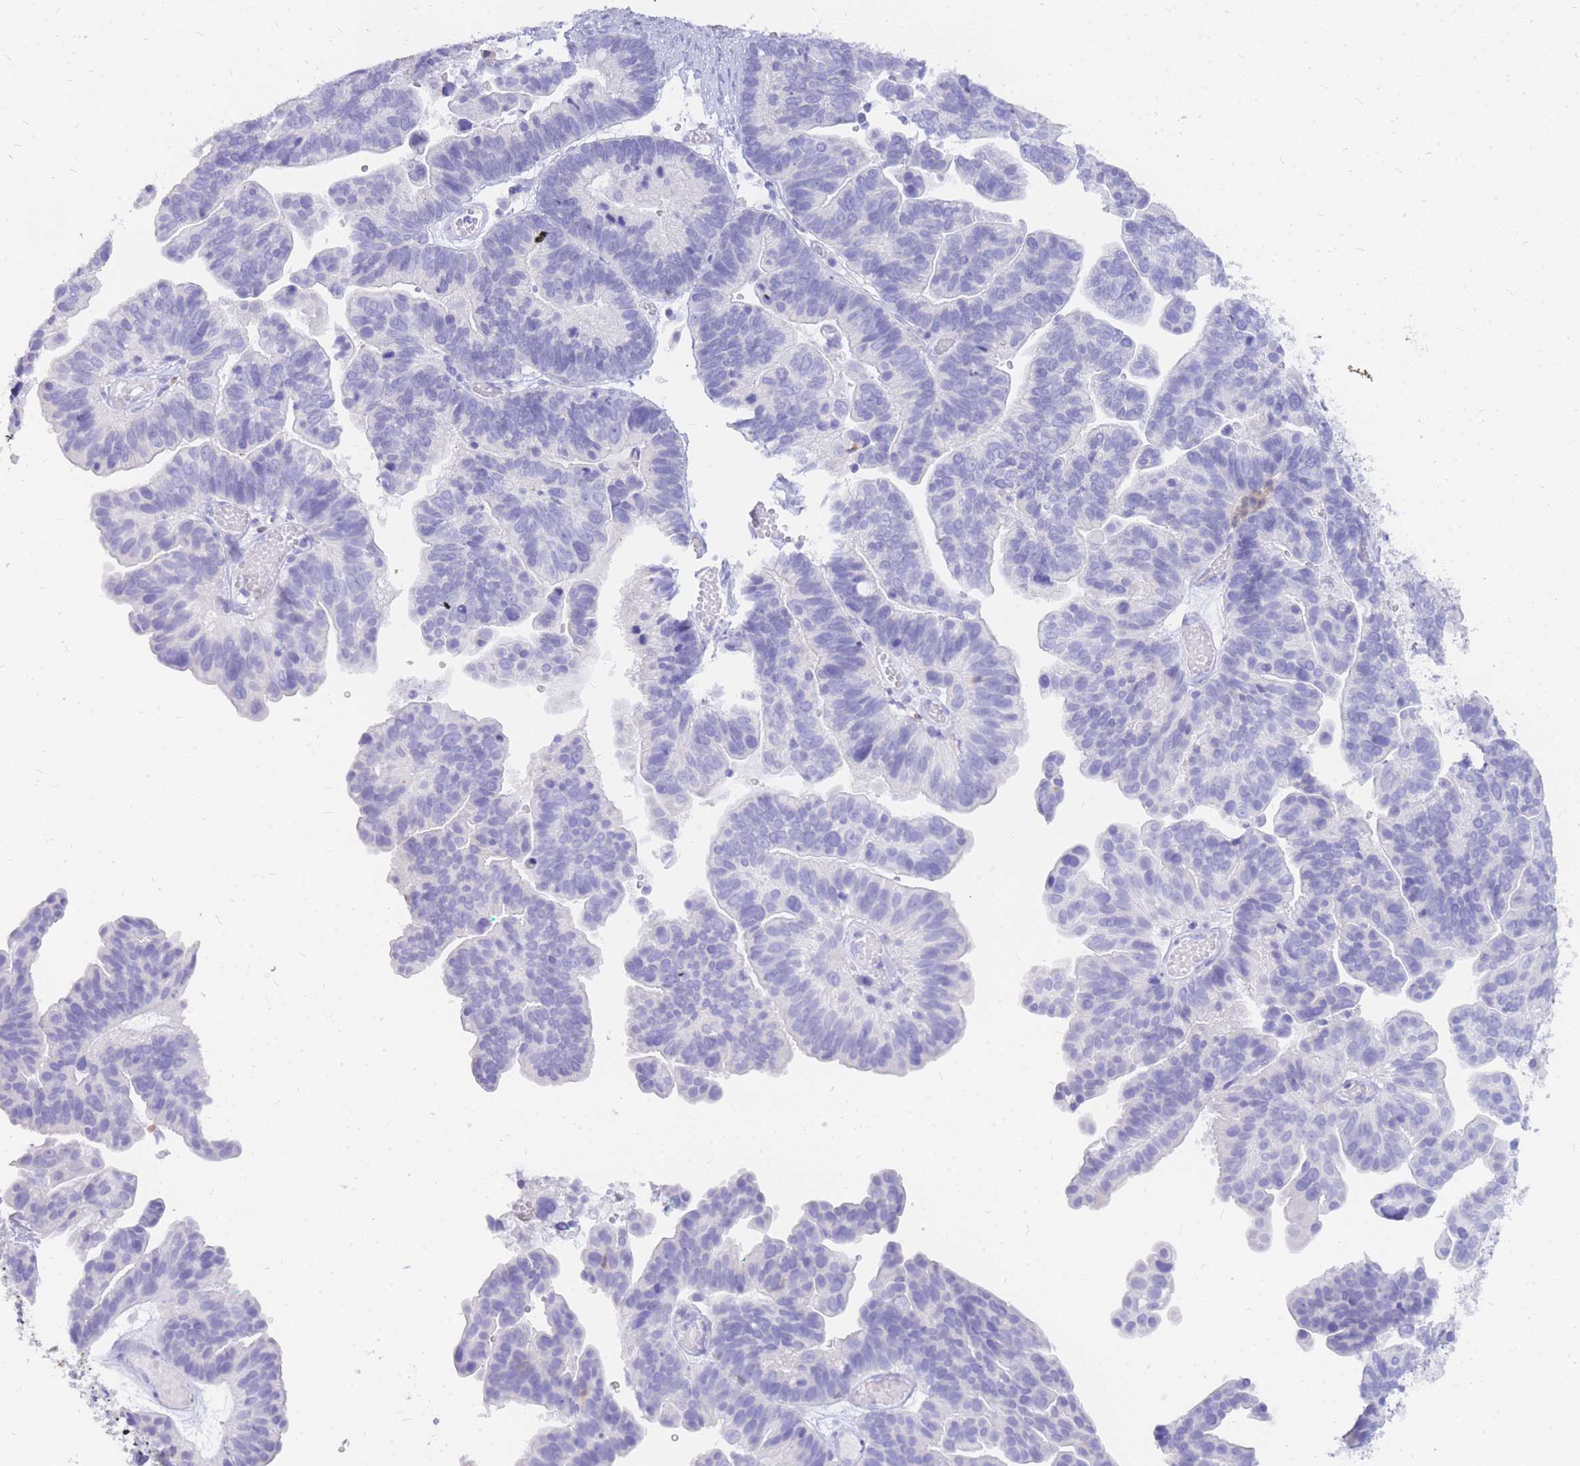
{"staining": {"intensity": "negative", "quantity": "none", "location": "none"}, "tissue": "ovarian cancer", "cell_type": "Tumor cells", "image_type": "cancer", "snomed": [{"axis": "morphology", "description": "Cystadenocarcinoma, serous, NOS"}, {"axis": "topography", "description": "Ovary"}], "caption": "Tumor cells show no significant protein positivity in ovarian cancer (serous cystadenocarcinoma). (DAB immunohistochemistry with hematoxylin counter stain).", "gene": "HERC1", "patient": {"sex": "female", "age": 56}}